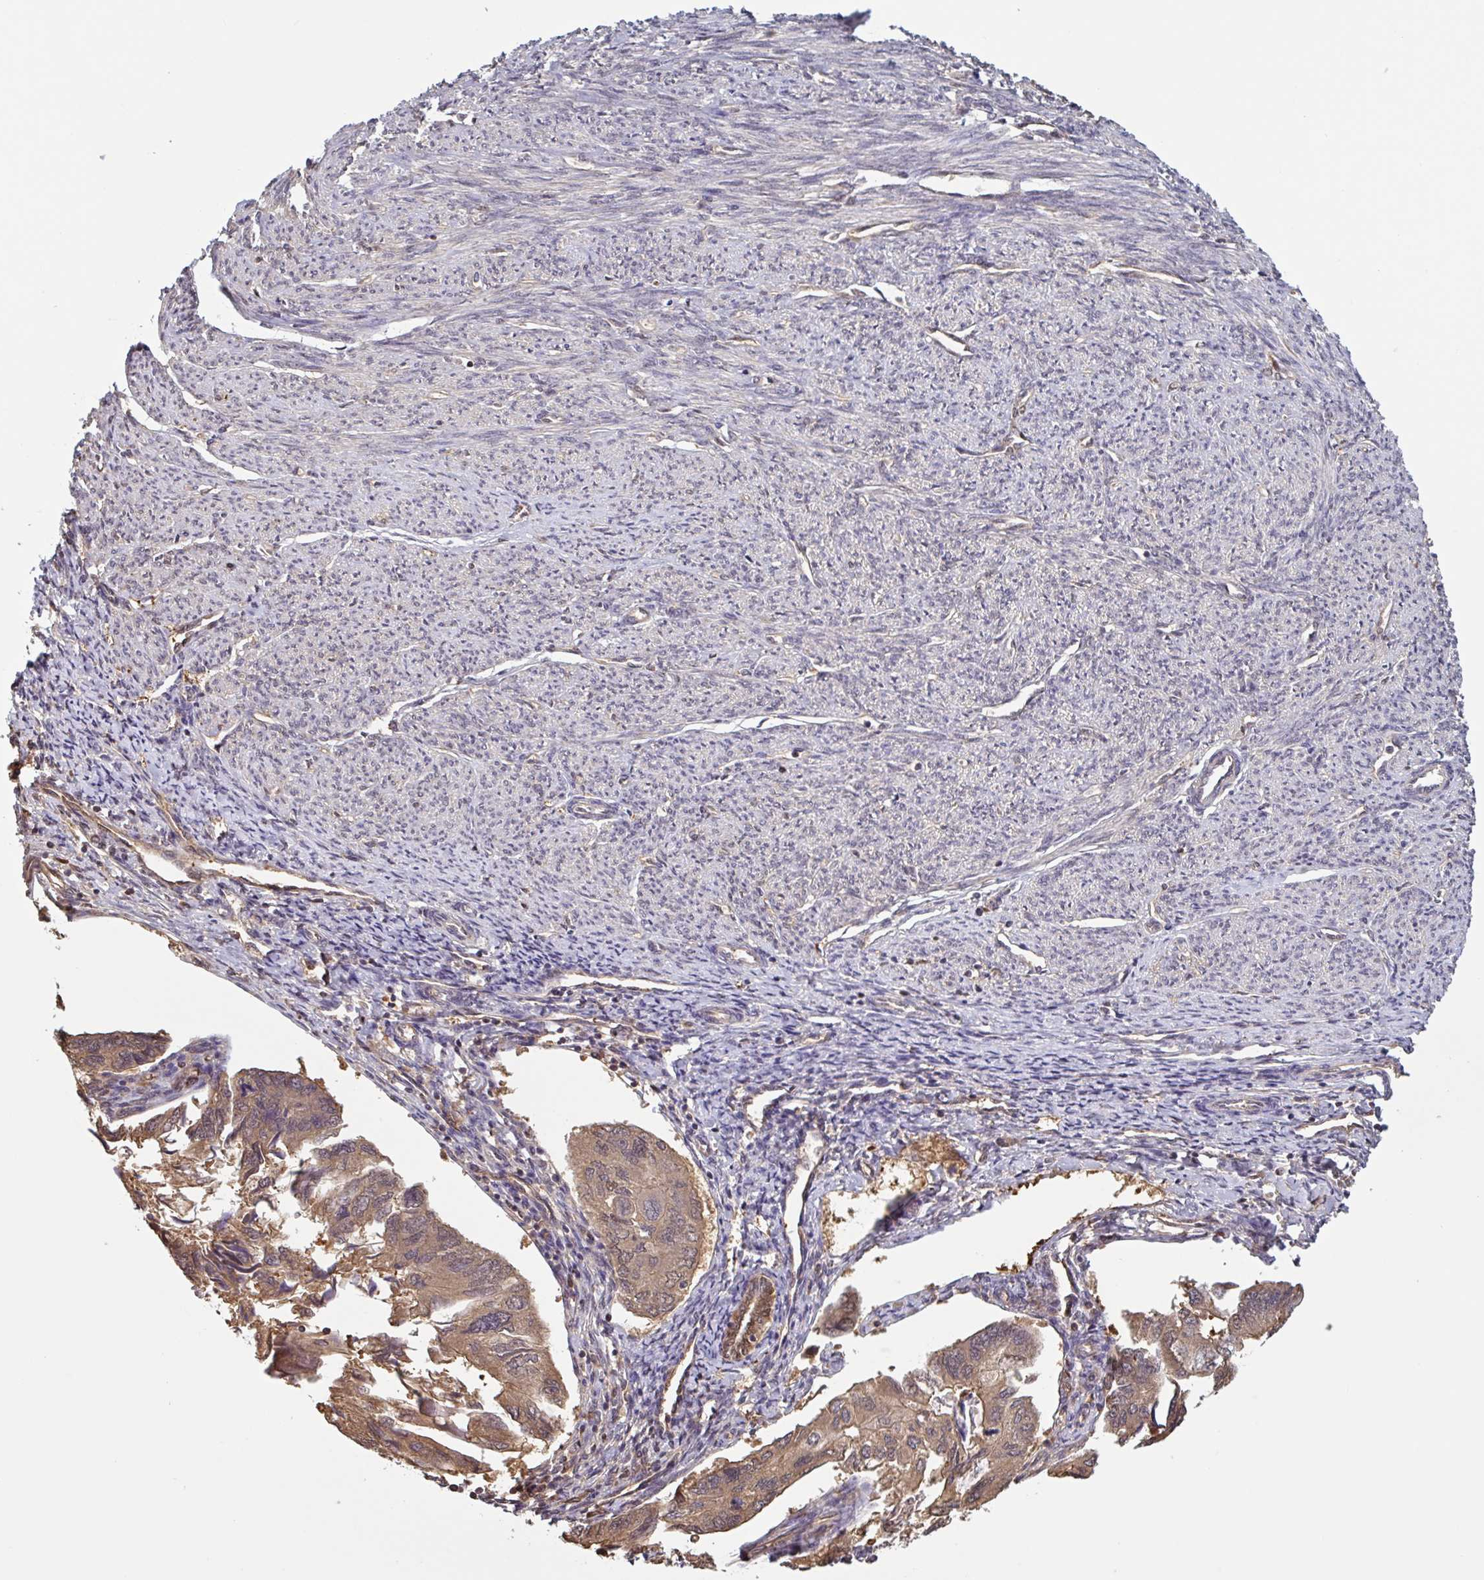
{"staining": {"intensity": "moderate", "quantity": ">75%", "location": "cytoplasmic/membranous"}, "tissue": "endometrial cancer", "cell_type": "Tumor cells", "image_type": "cancer", "snomed": [{"axis": "morphology", "description": "Carcinoma, NOS"}, {"axis": "topography", "description": "Uterus"}], "caption": "Immunohistochemistry (IHC) of carcinoma (endometrial) displays medium levels of moderate cytoplasmic/membranous positivity in about >75% of tumor cells. Nuclei are stained in blue.", "gene": "OTOP2", "patient": {"sex": "female", "age": 76}}